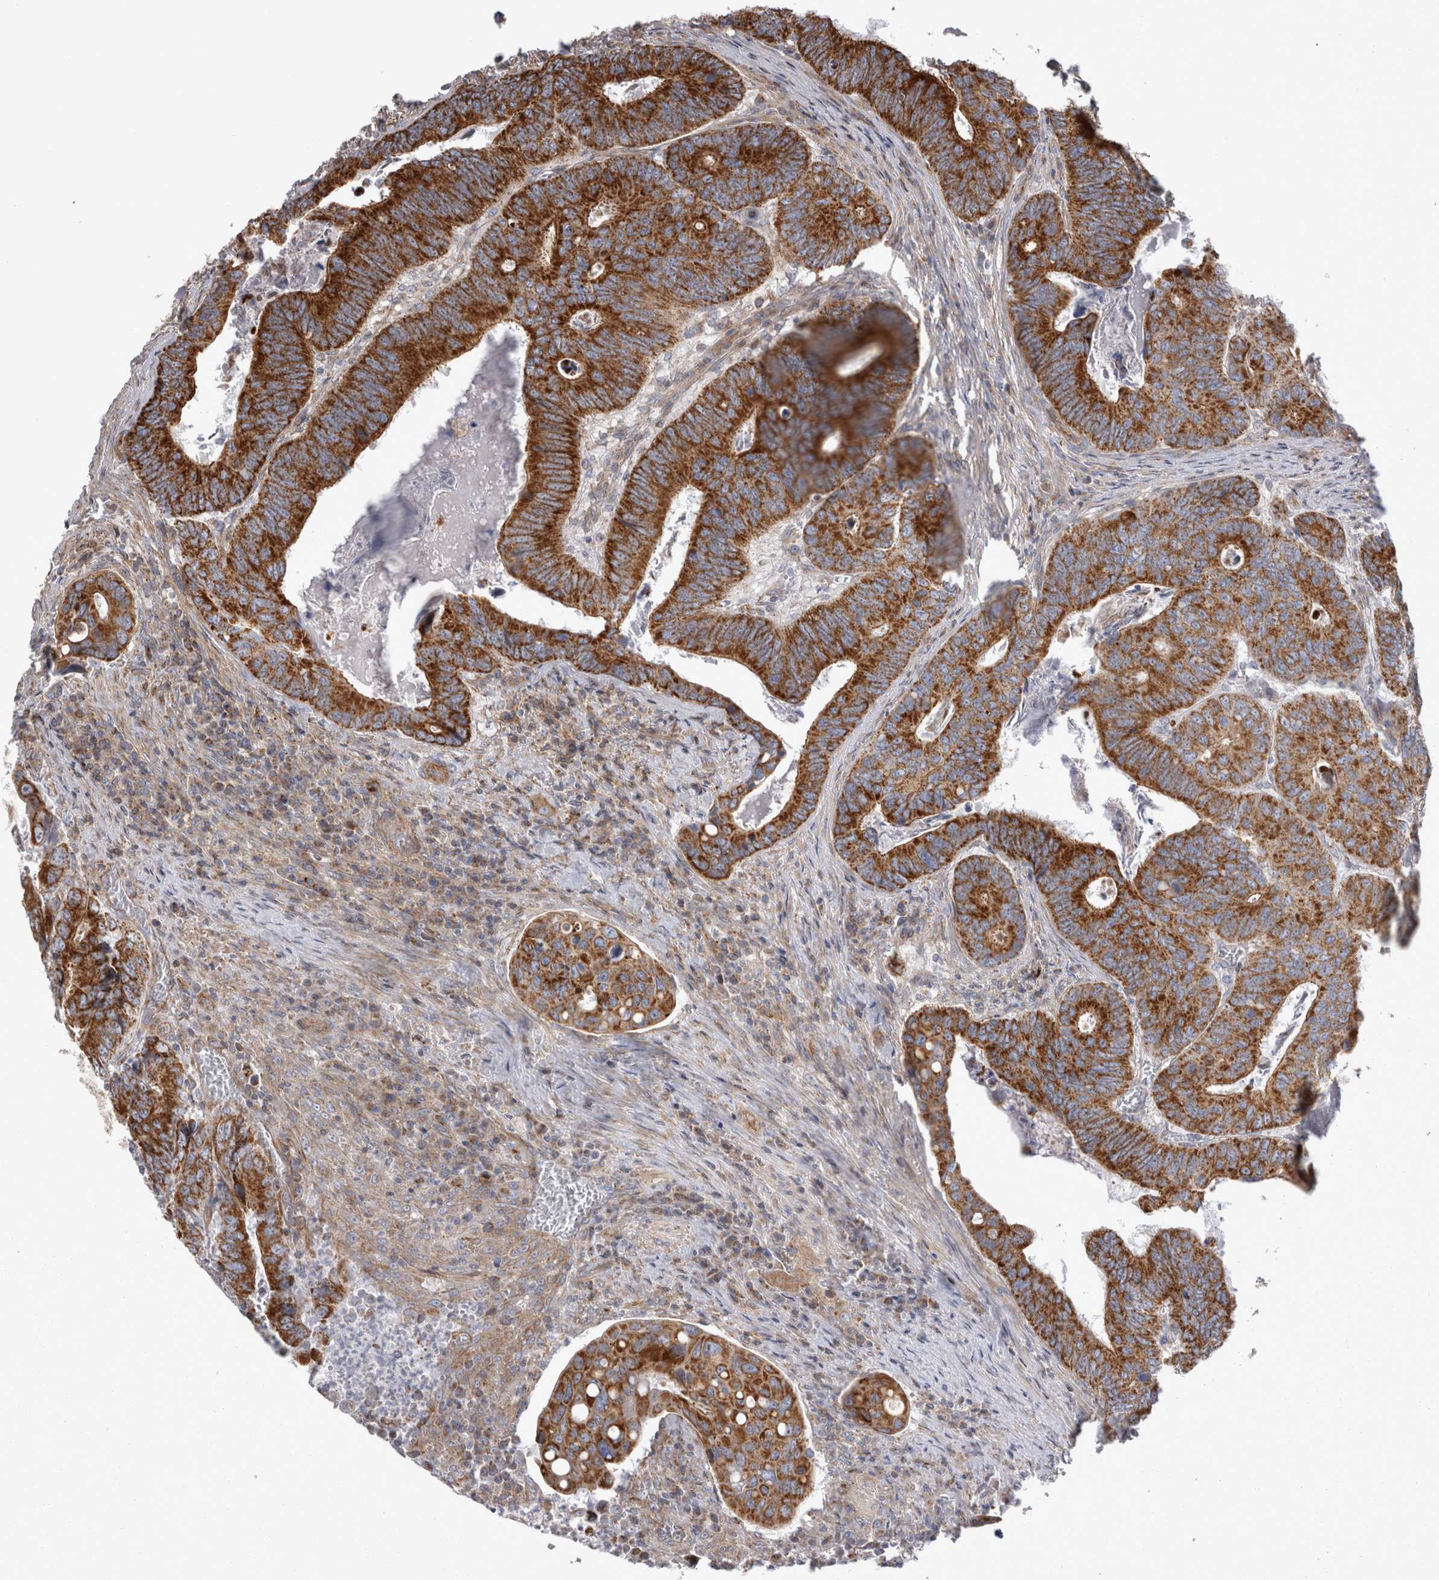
{"staining": {"intensity": "strong", "quantity": ">75%", "location": "cytoplasmic/membranous"}, "tissue": "colorectal cancer", "cell_type": "Tumor cells", "image_type": "cancer", "snomed": [{"axis": "morphology", "description": "Inflammation, NOS"}, {"axis": "morphology", "description": "Adenocarcinoma, NOS"}, {"axis": "topography", "description": "Colon"}], "caption": "There is high levels of strong cytoplasmic/membranous staining in tumor cells of adenocarcinoma (colorectal), as demonstrated by immunohistochemical staining (brown color).", "gene": "TSPOAP1", "patient": {"sex": "male", "age": 72}}